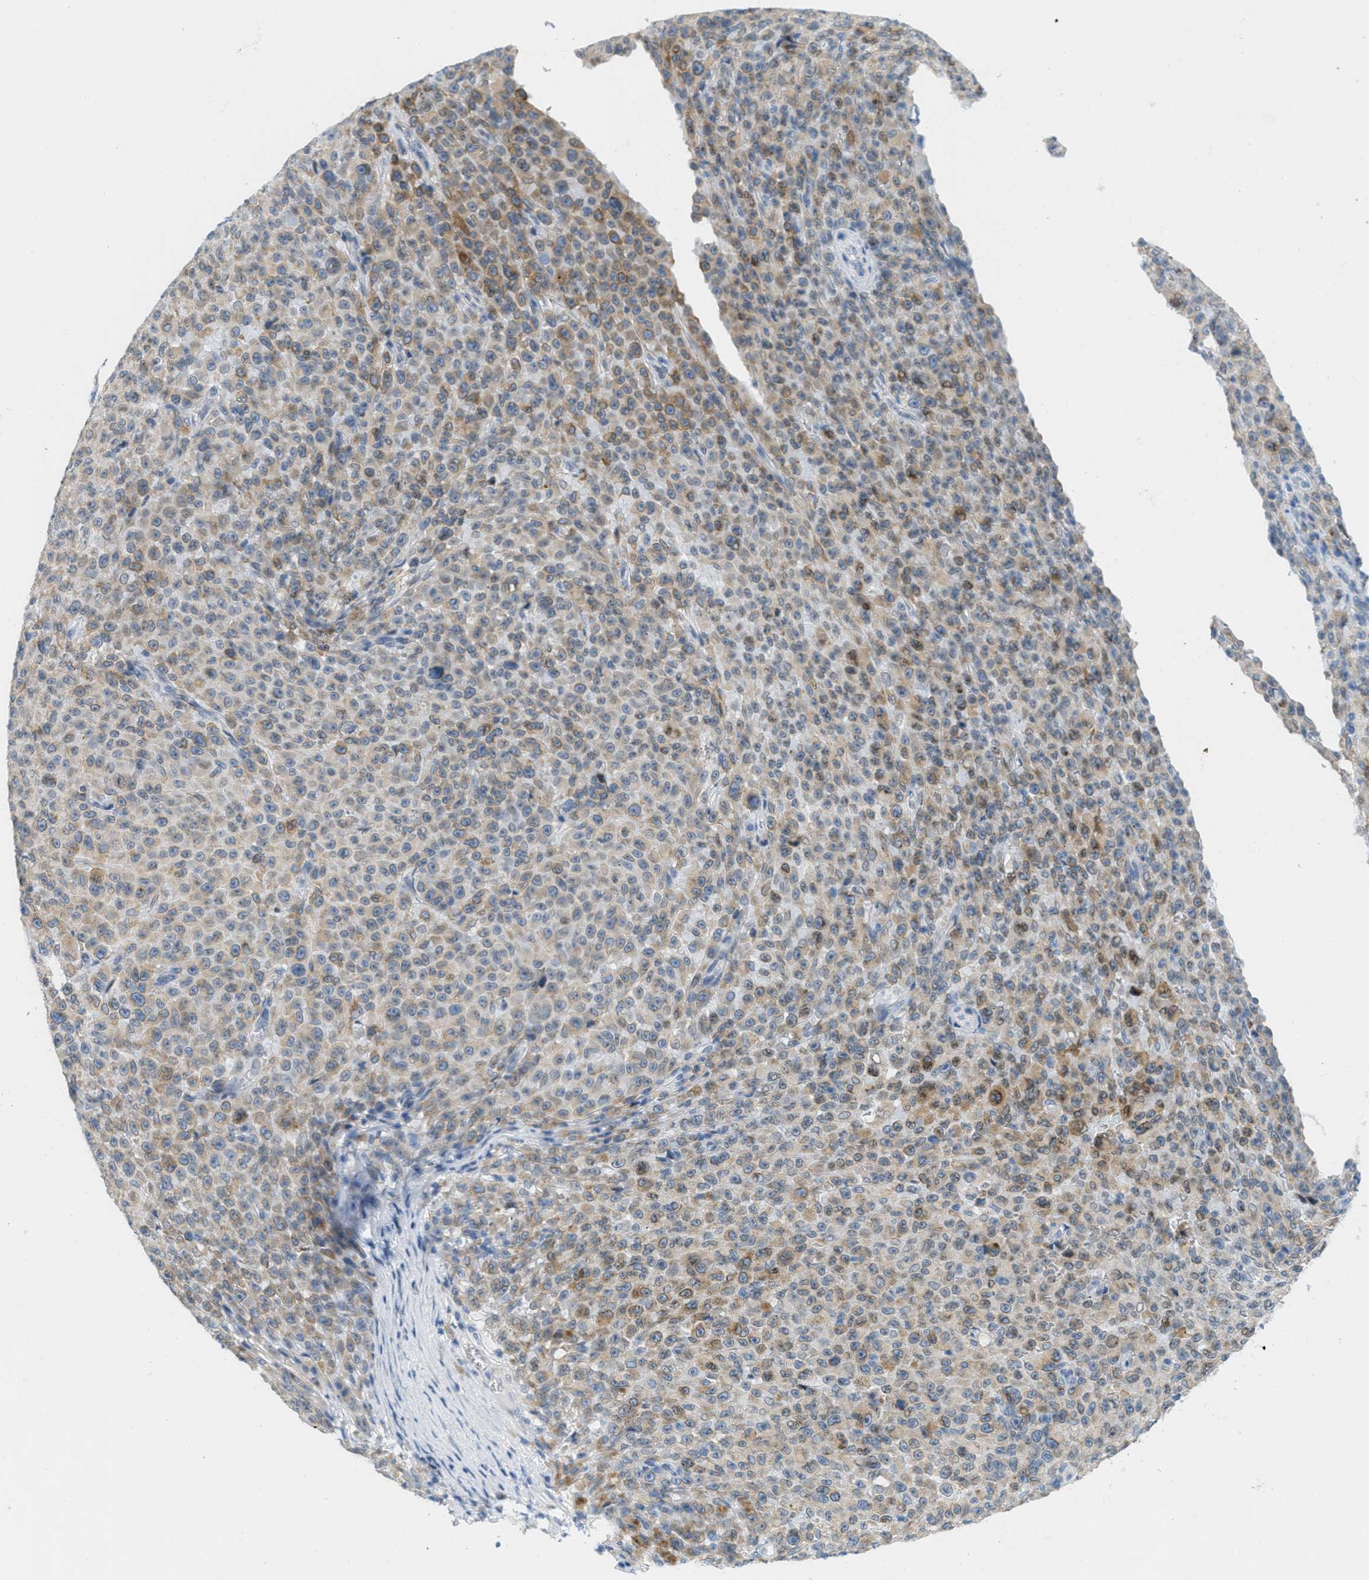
{"staining": {"intensity": "moderate", "quantity": "<25%", "location": "cytoplasmic/membranous"}, "tissue": "melanoma", "cell_type": "Tumor cells", "image_type": "cancer", "snomed": [{"axis": "morphology", "description": "Malignant melanoma, NOS"}, {"axis": "topography", "description": "Skin"}], "caption": "Malignant melanoma tissue demonstrates moderate cytoplasmic/membranous expression in approximately <25% of tumor cells", "gene": "TEX264", "patient": {"sex": "female", "age": 82}}